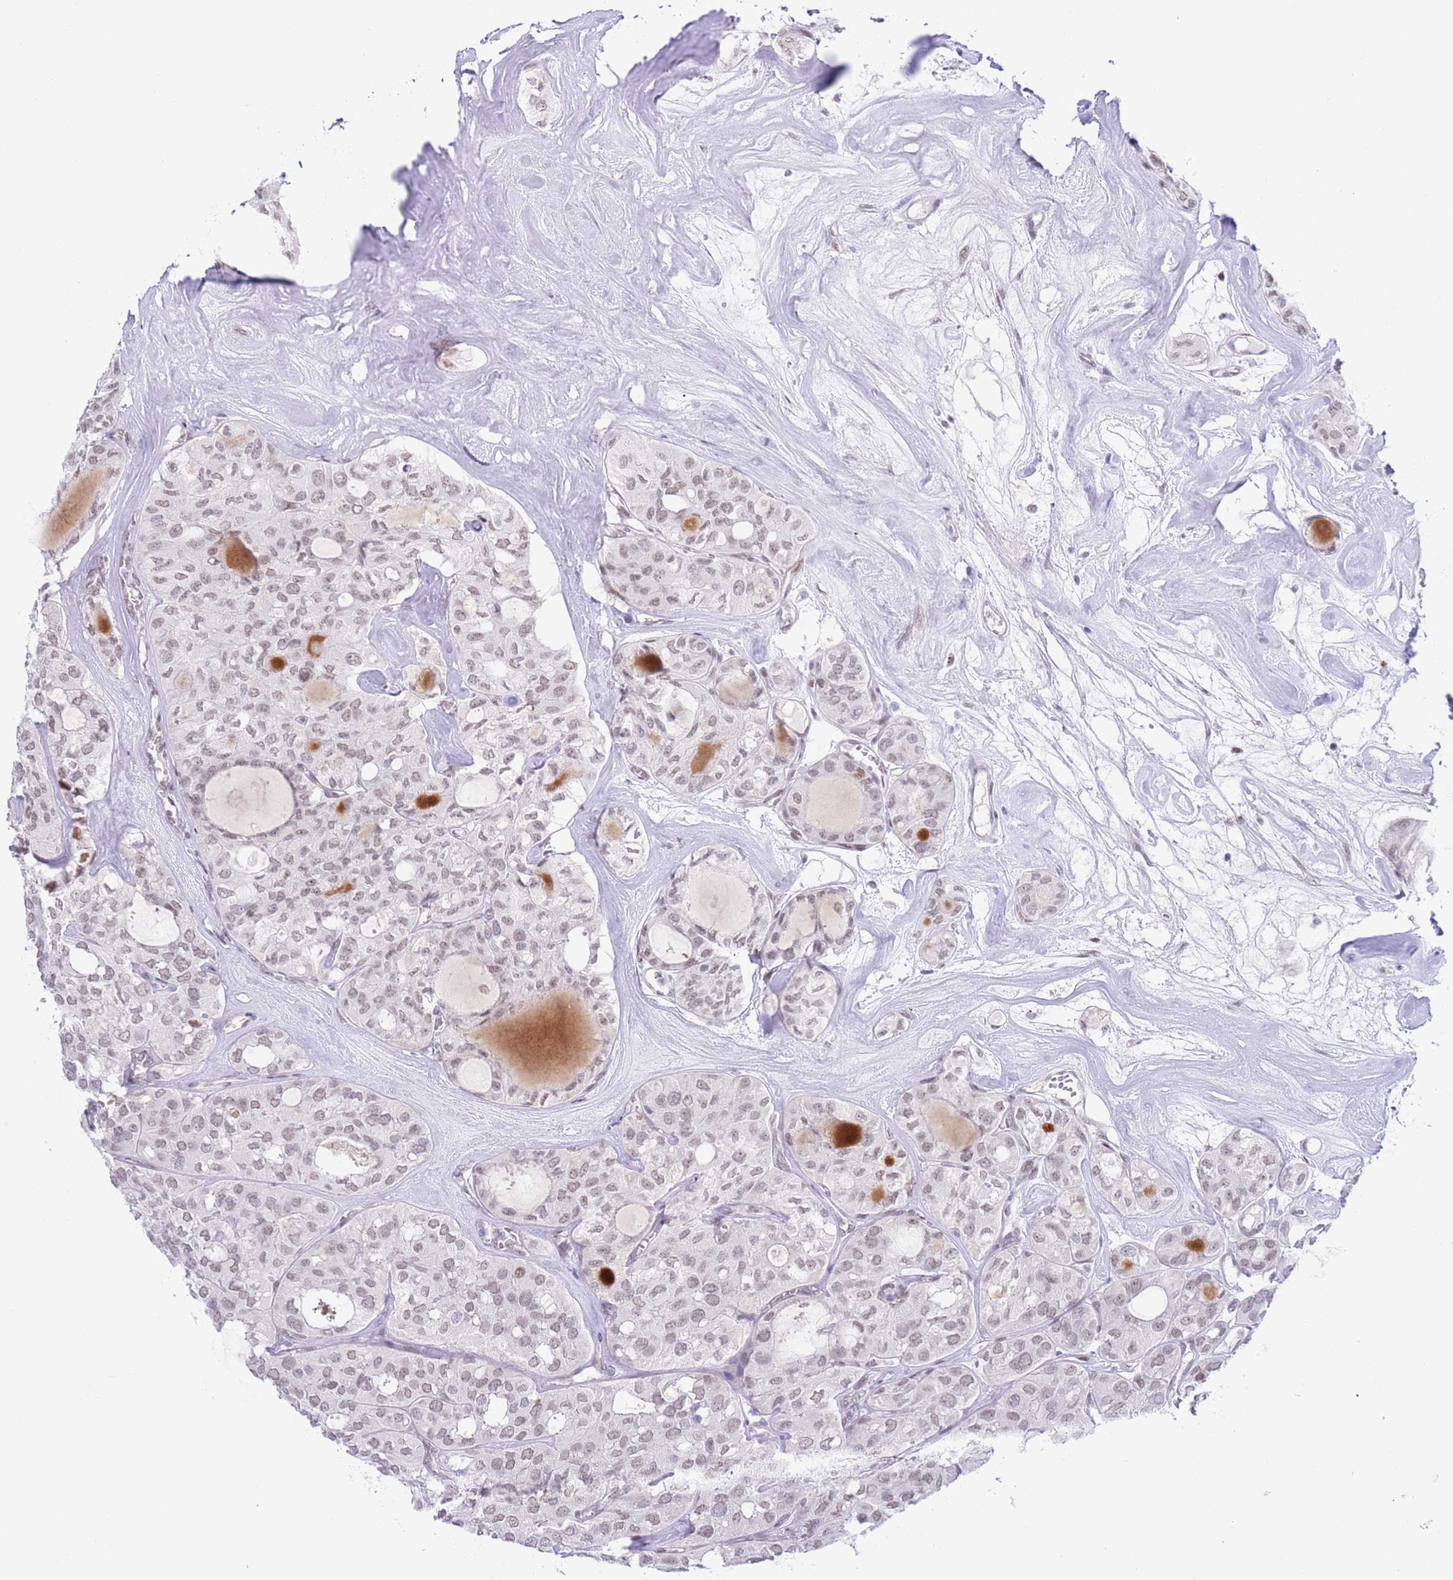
{"staining": {"intensity": "moderate", "quantity": ">75%", "location": "nuclear"}, "tissue": "thyroid cancer", "cell_type": "Tumor cells", "image_type": "cancer", "snomed": [{"axis": "morphology", "description": "Follicular adenoma carcinoma, NOS"}, {"axis": "topography", "description": "Thyroid gland"}], "caption": "The micrograph exhibits immunohistochemical staining of follicular adenoma carcinoma (thyroid). There is moderate nuclear staining is appreciated in about >75% of tumor cells.", "gene": "ZNF382", "patient": {"sex": "male", "age": 75}}